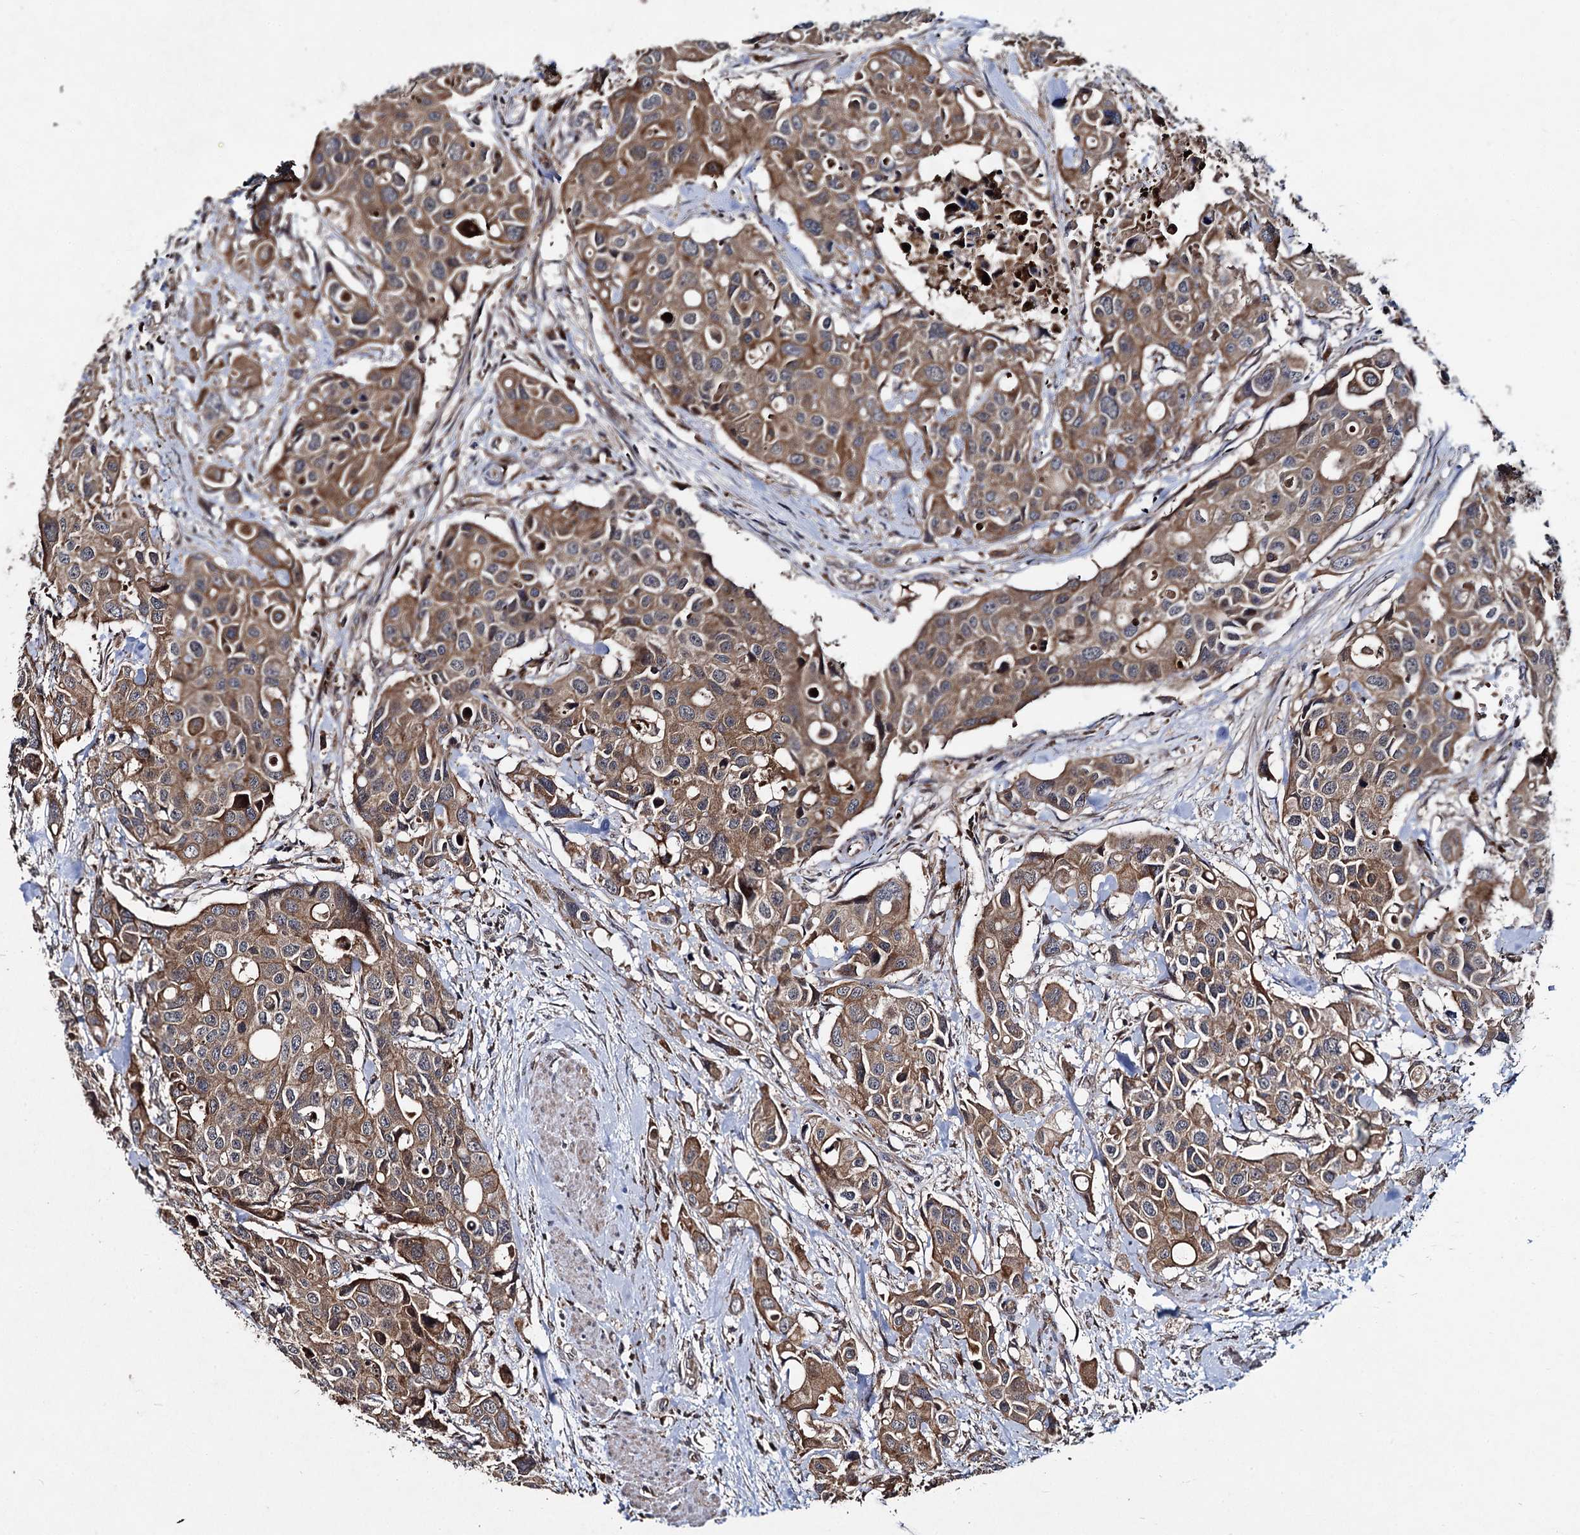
{"staining": {"intensity": "moderate", "quantity": ">75%", "location": "cytoplasmic/membranous"}, "tissue": "colorectal cancer", "cell_type": "Tumor cells", "image_type": "cancer", "snomed": [{"axis": "morphology", "description": "Adenocarcinoma, NOS"}, {"axis": "topography", "description": "Colon"}], "caption": "IHC histopathology image of human colorectal adenocarcinoma stained for a protein (brown), which displays medium levels of moderate cytoplasmic/membranous expression in about >75% of tumor cells.", "gene": "BCL2L2", "patient": {"sex": "male", "age": 77}}